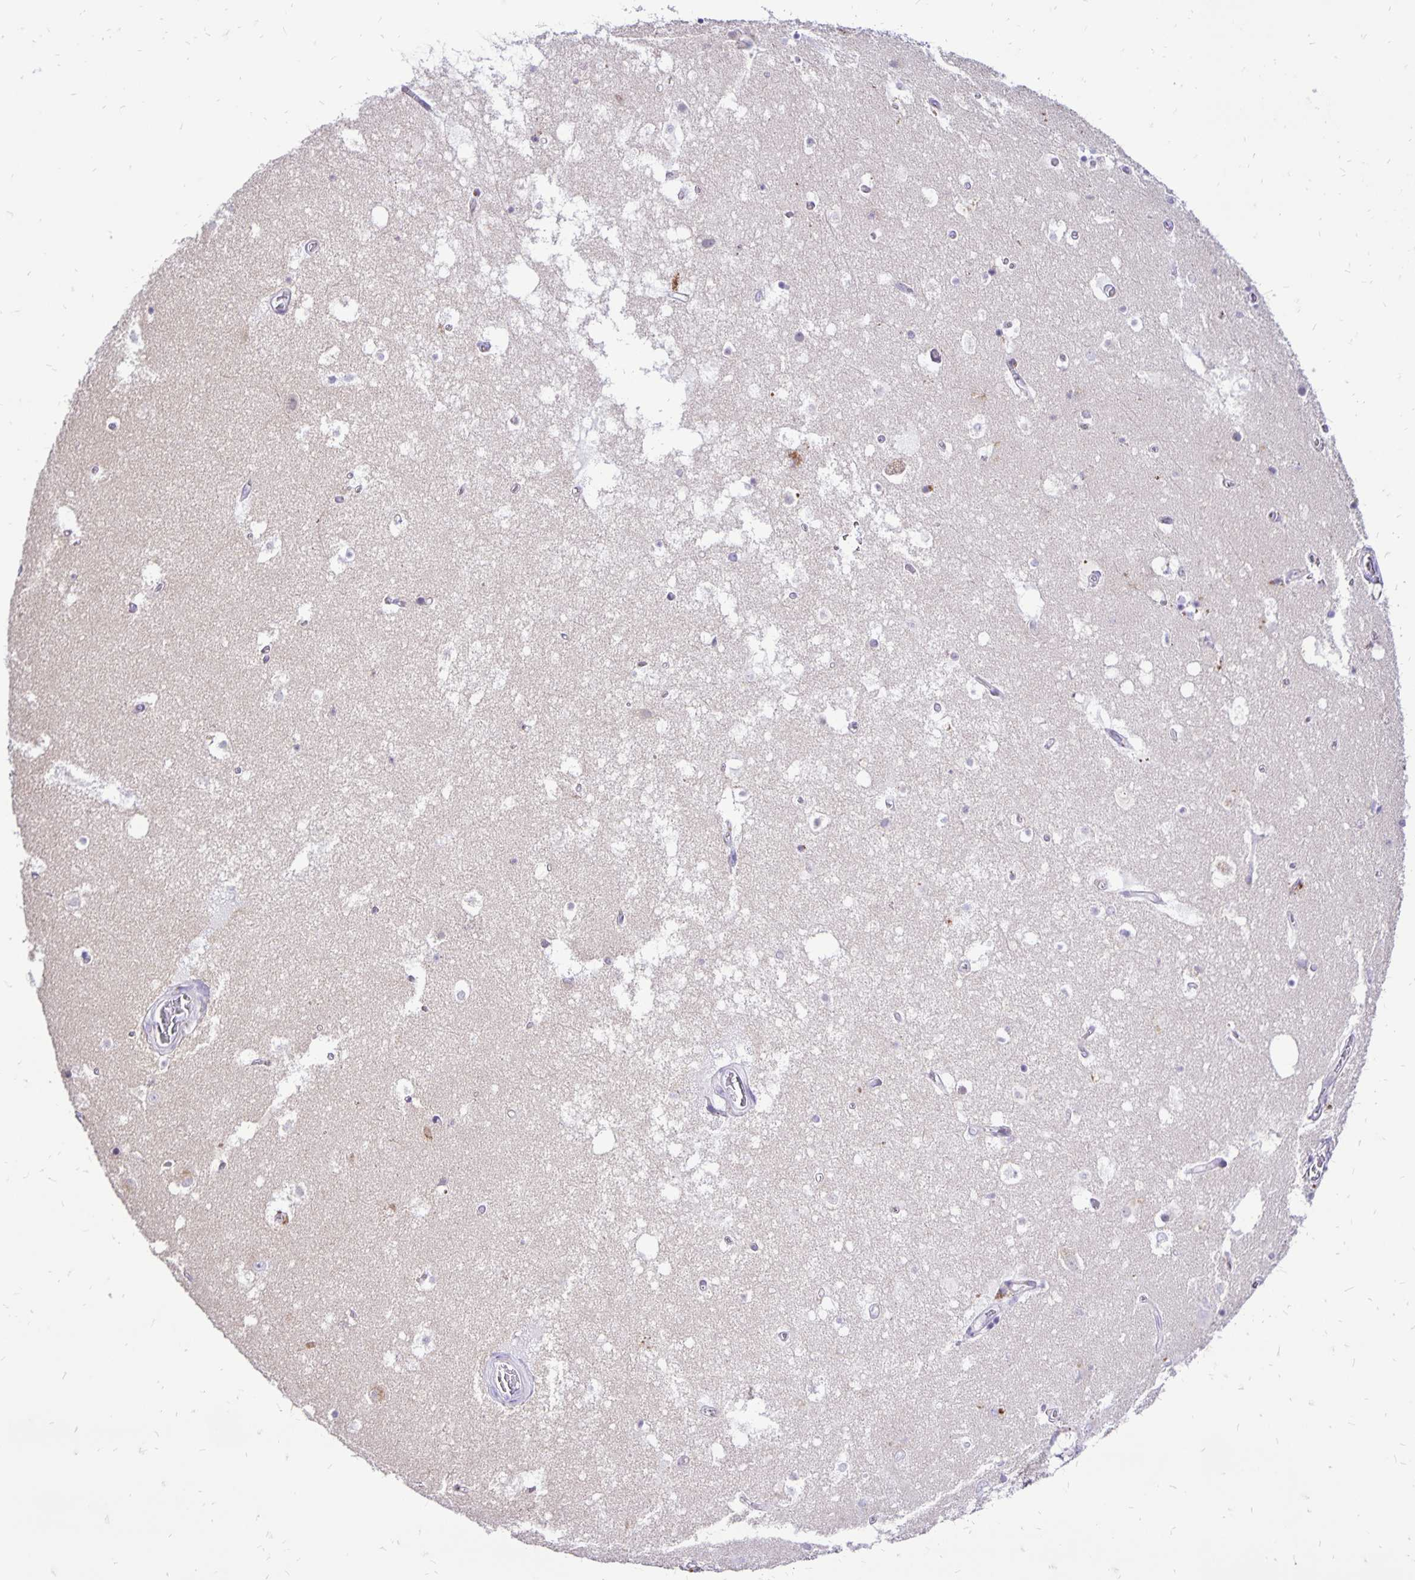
{"staining": {"intensity": "negative", "quantity": "none", "location": "none"}, "tissue": "hippocampus", "cell_type": "Glial cells", "image_type": "normal", "snomed": [{"axis": "morphology", "description": "Normal tissue, NOS"}, {"axis": "topography", "description": "Hippocampus"}], "caption": "Glial cells are negative for brown protein staining in benign hippocampus. (Stains: DAB (3,3'-diaminobenzidine) immunohistochemistry with hematoxylin counter stain, Microscopy: brightfield microscopy at high magnification).", "gene": "EIF5A", "patient": {"sex": "female", "age": 52}}